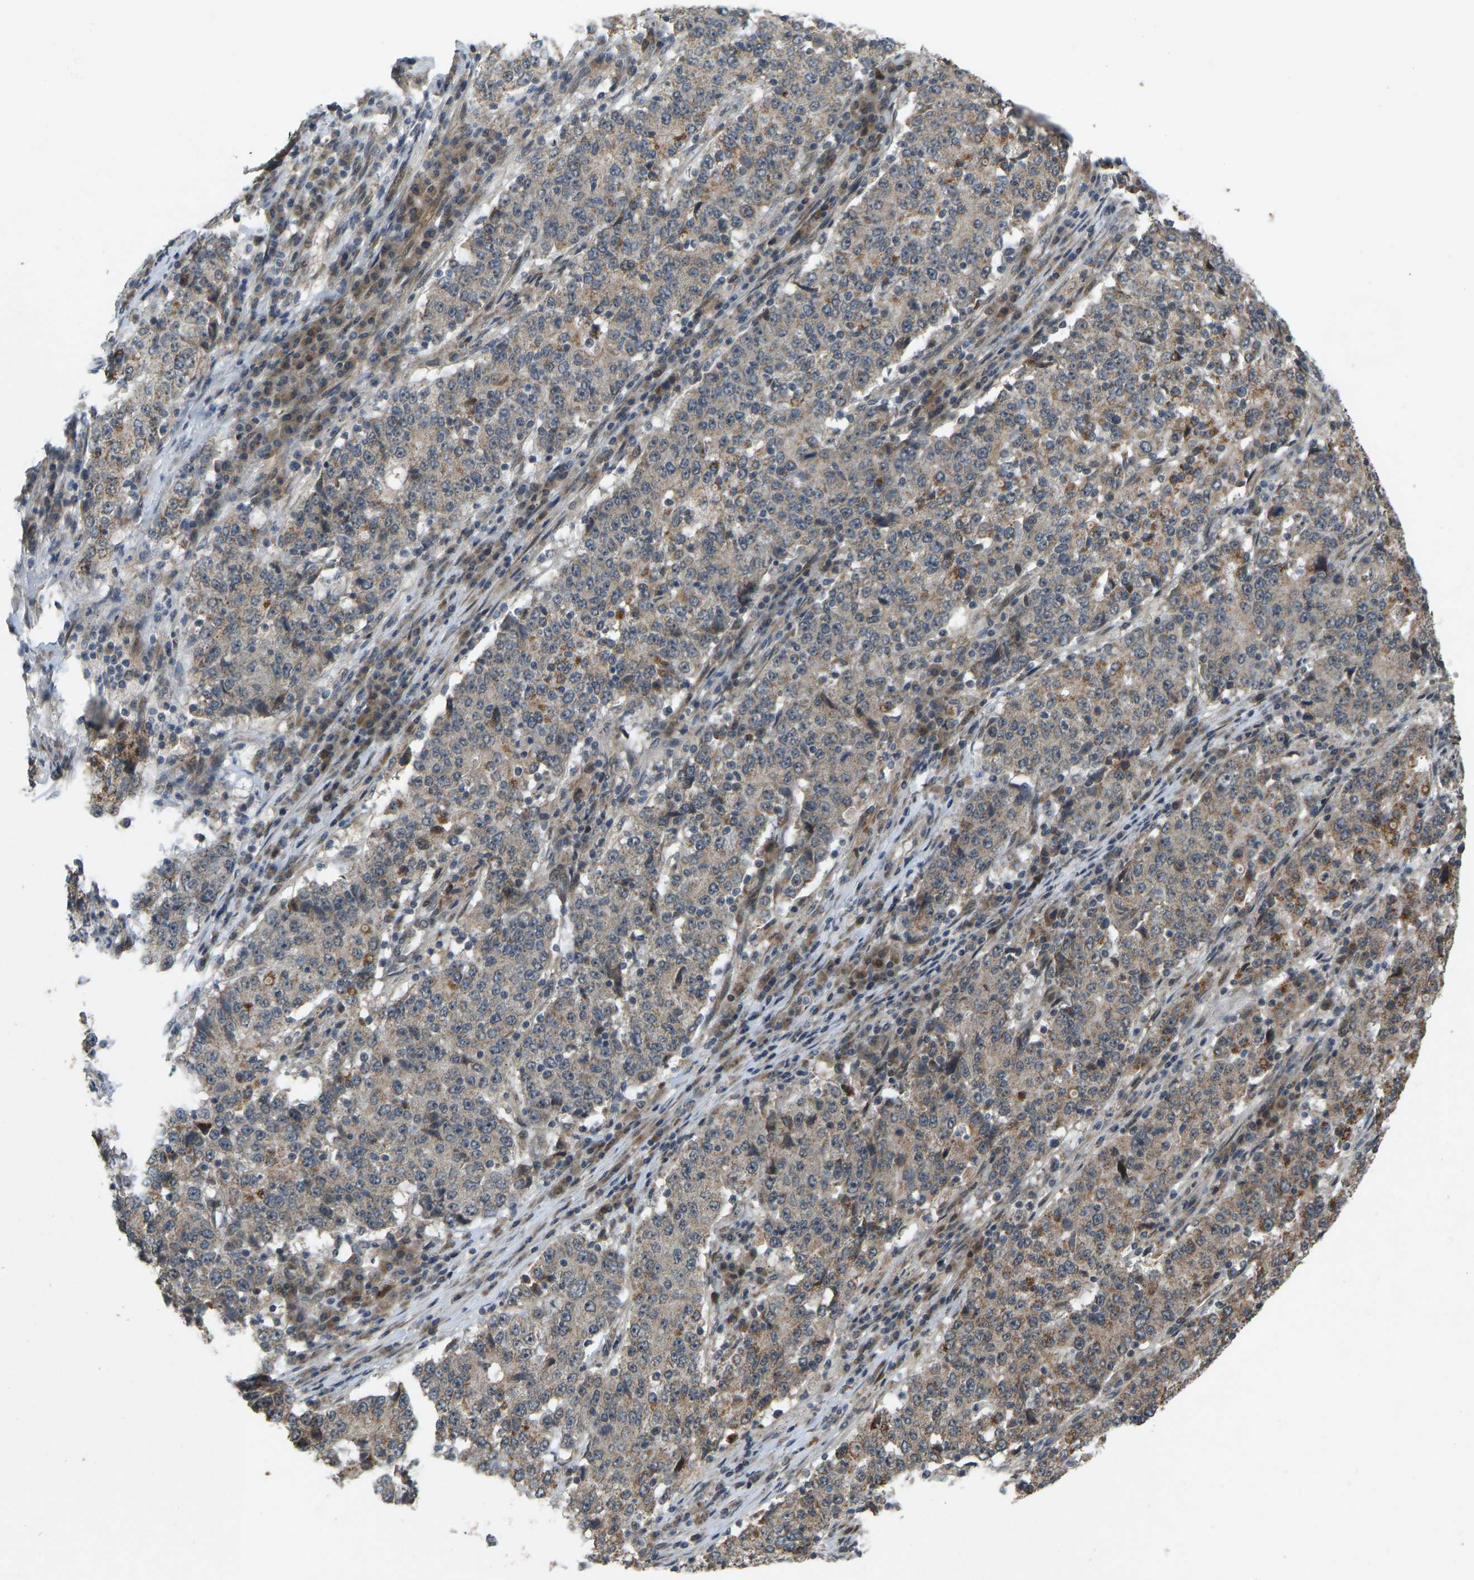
{"staining": {"intensity": "moderate", "quantity": ">75%", "location": "cytoplasmic/membranous"}, "tissue": "stomach cancer", "cell_type": "Tumor cells", "image_type": "cancer", "snomed": [{"axis": "morphology", "description": "Adenocarcinoma, NOS"}, {"axis": "topography", "description": "Stomach"}], "caption": "Protein staining demonstrates moderate cytoplasmic/membranous positivity in about >75% of tumor cells in stomach cancer. (Stains: DAB in brown, nuclei in blue, Microscopy: brightfield microscopy at high magnification).", "gene": "ACADS", "patient": {"sex": "male", "age": 59}}